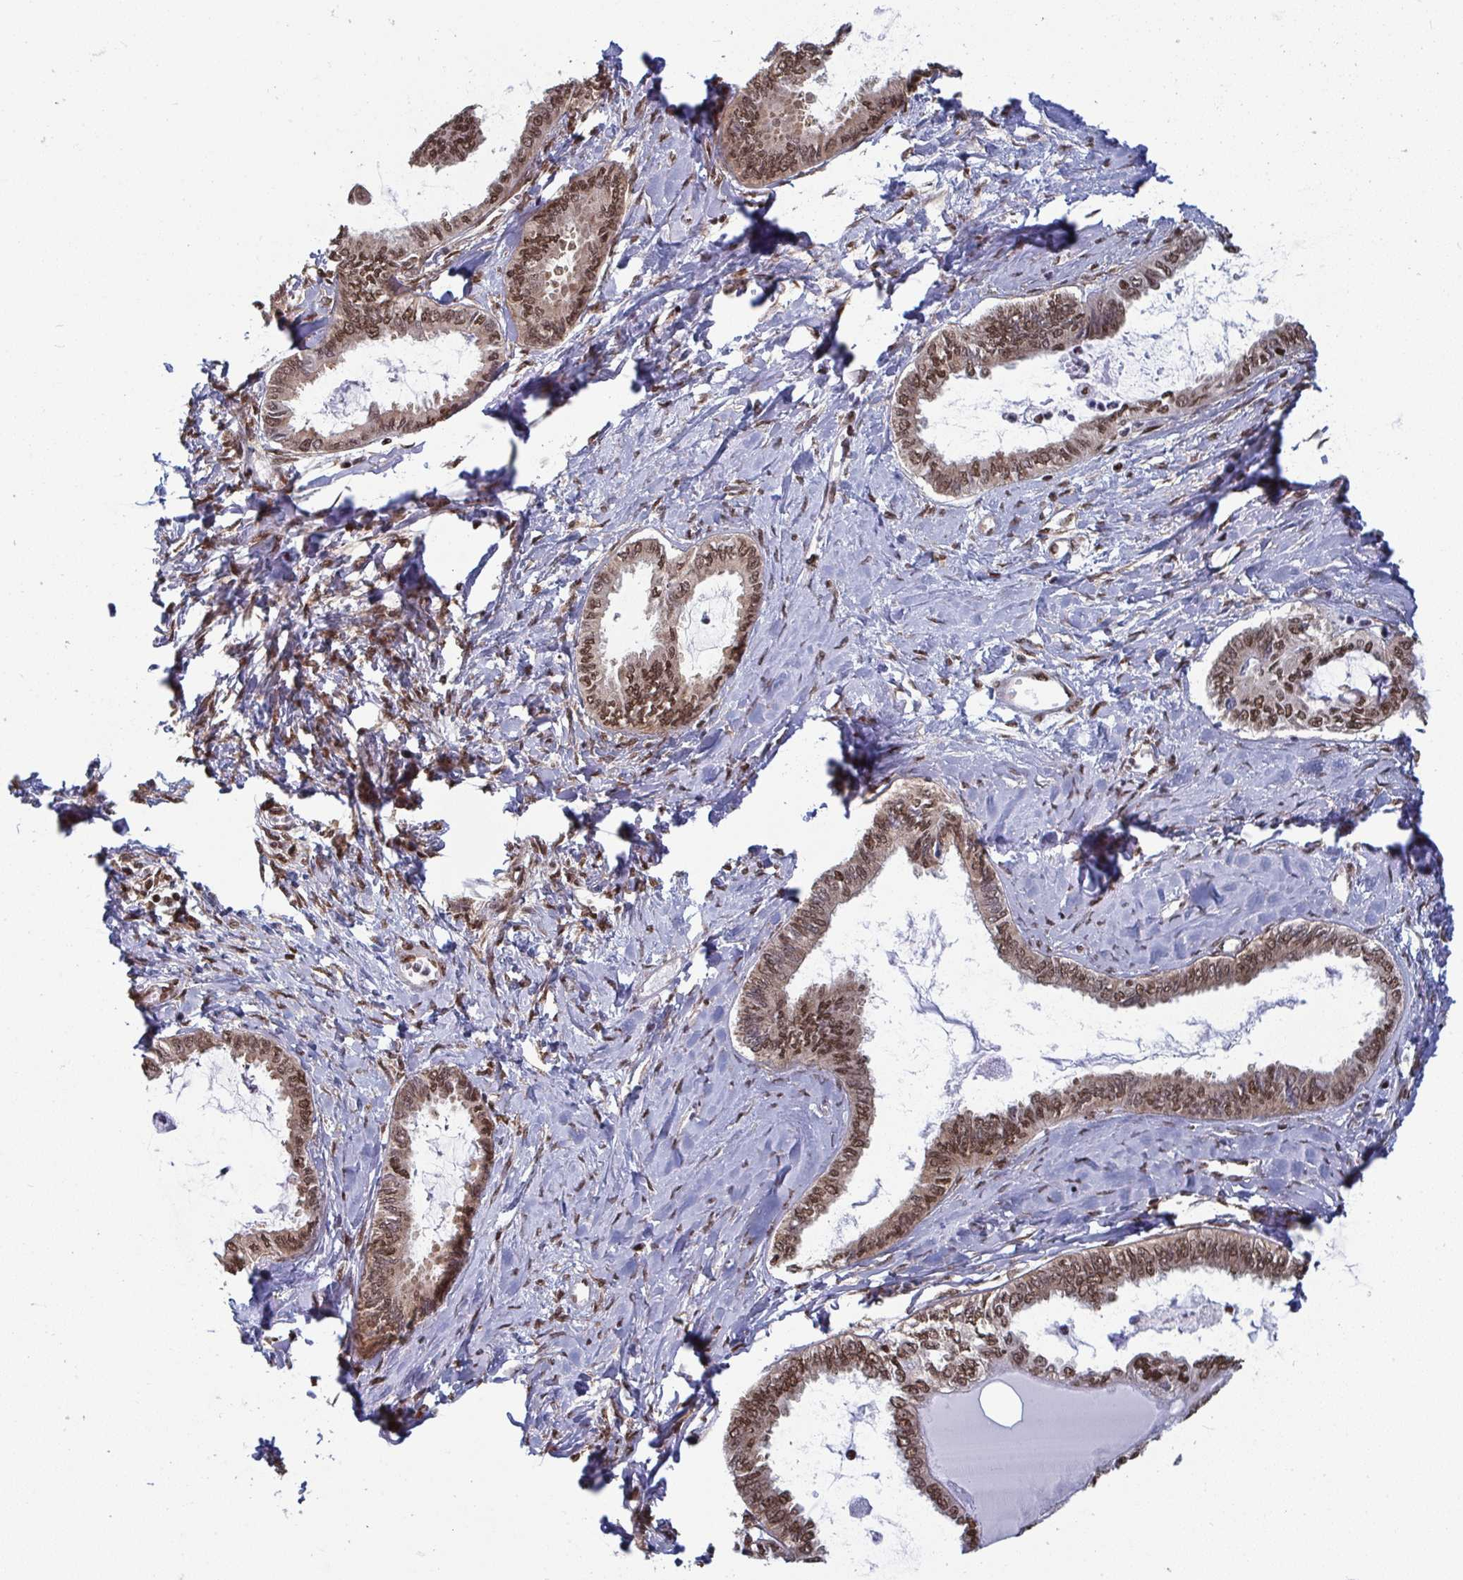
{"staining": {"intensity": "moderate", "quantity": ">75%", "location": "nuclear"}, "tissue": "ovarian cancer", "cell_type": "Tumor cells", "image_type": "cancer", "snomed": [{"axis": "morphology", "description": "Carcinoma, endometroid"}, {"axis": "topography", "description": "Ovary"}], "caption": "Ovarian endometroid carcinoma stained with immunohistochemistry shows moderate nuclear positivity in approximately >75% of tumor cells.", "gene": "GAR1", "patient": {"sex": "female", "age": 70}}